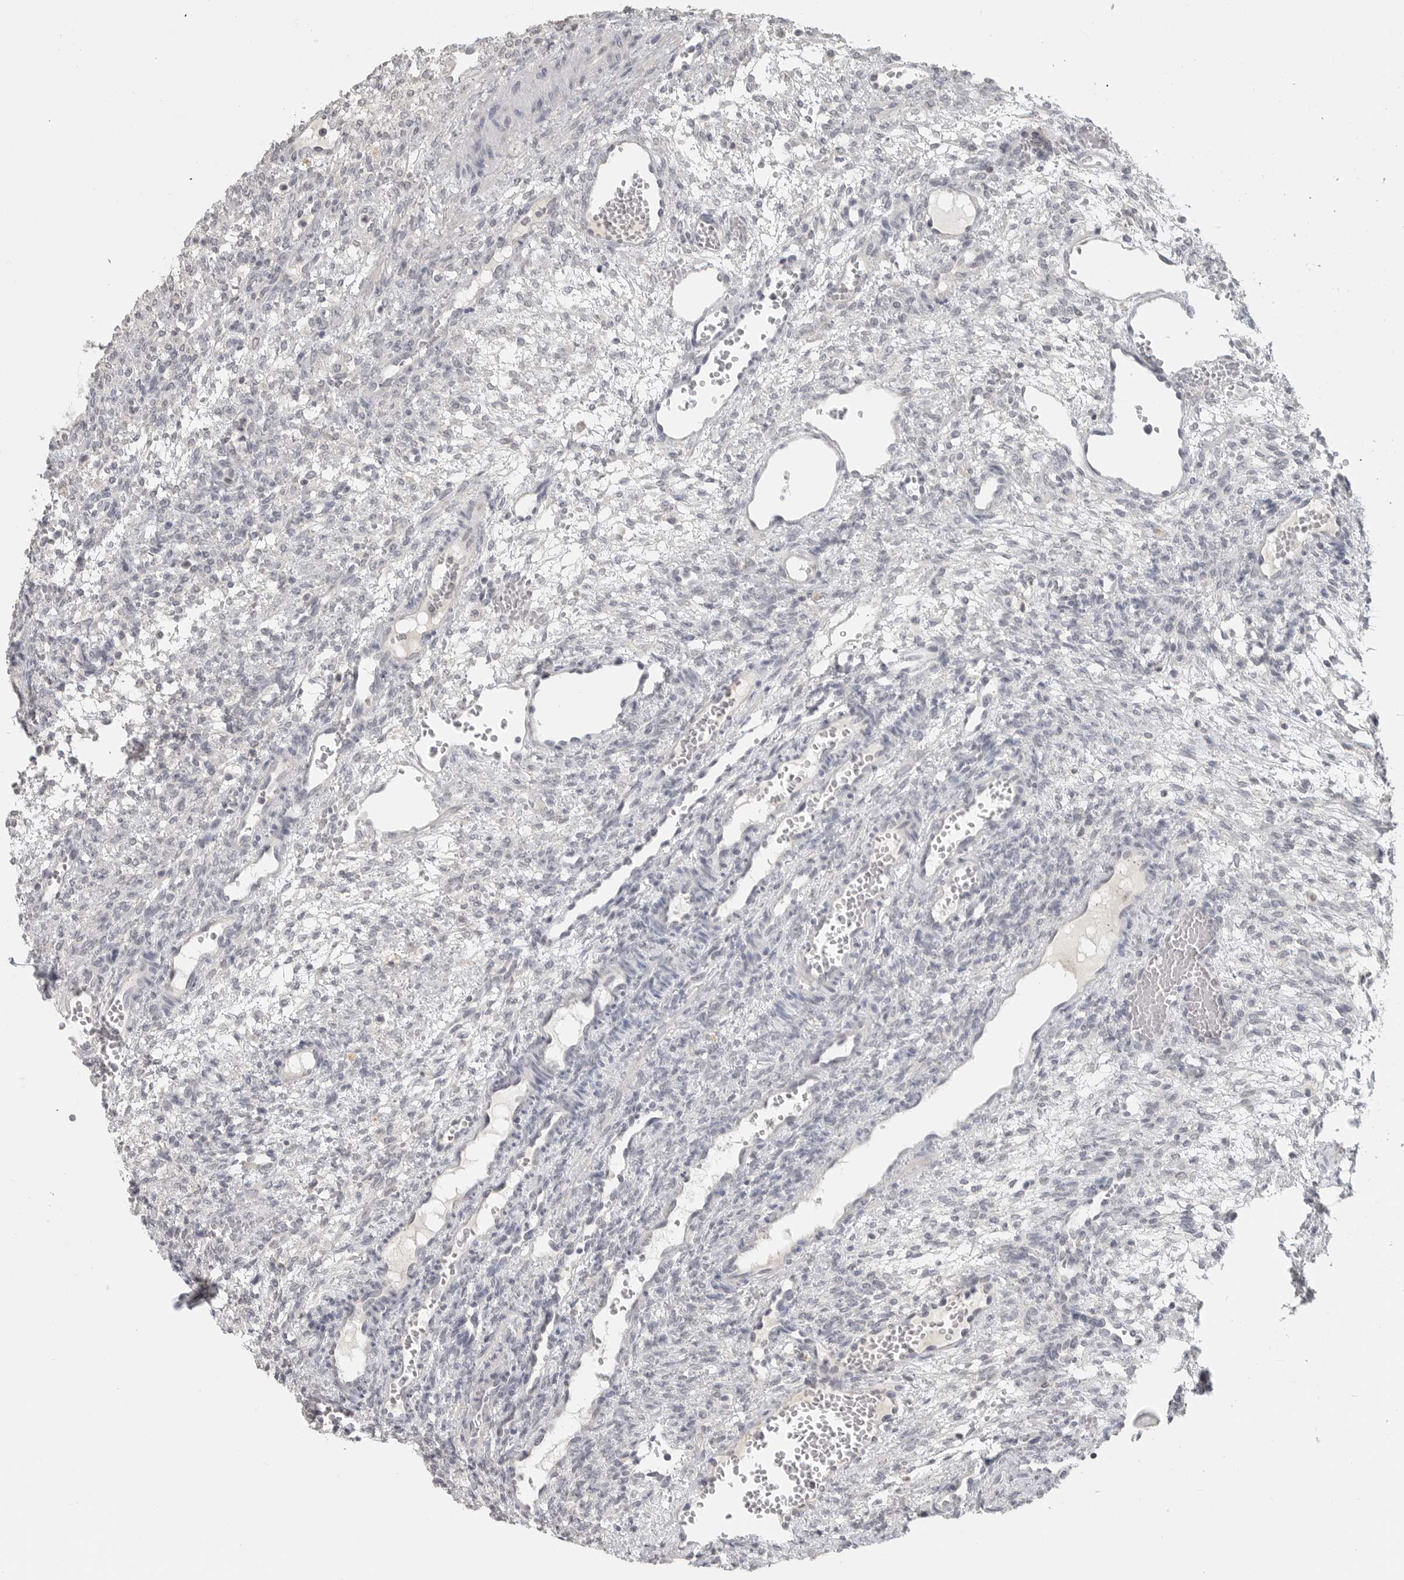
{"staining": {"intensity": "negative", "quantity": "none", "location": "none"}, "tissue": "ovary", "cell_type": "Ovarian stroma cells", "image_type": "normal", "snomed": [{"axis": "morphology", "description": "Normal tissue, NOS"}, {"axis": "topography", "description": "Ovary"}], "caption": "Ovarian stroma cells are negative for protein expression in normal human ovary. (Brightfield microscopy of DAB immunohistochemistry (IHC) at high magnification).", "gene": "FOXP3", "patient": {"sex": "female", "age": 34}}